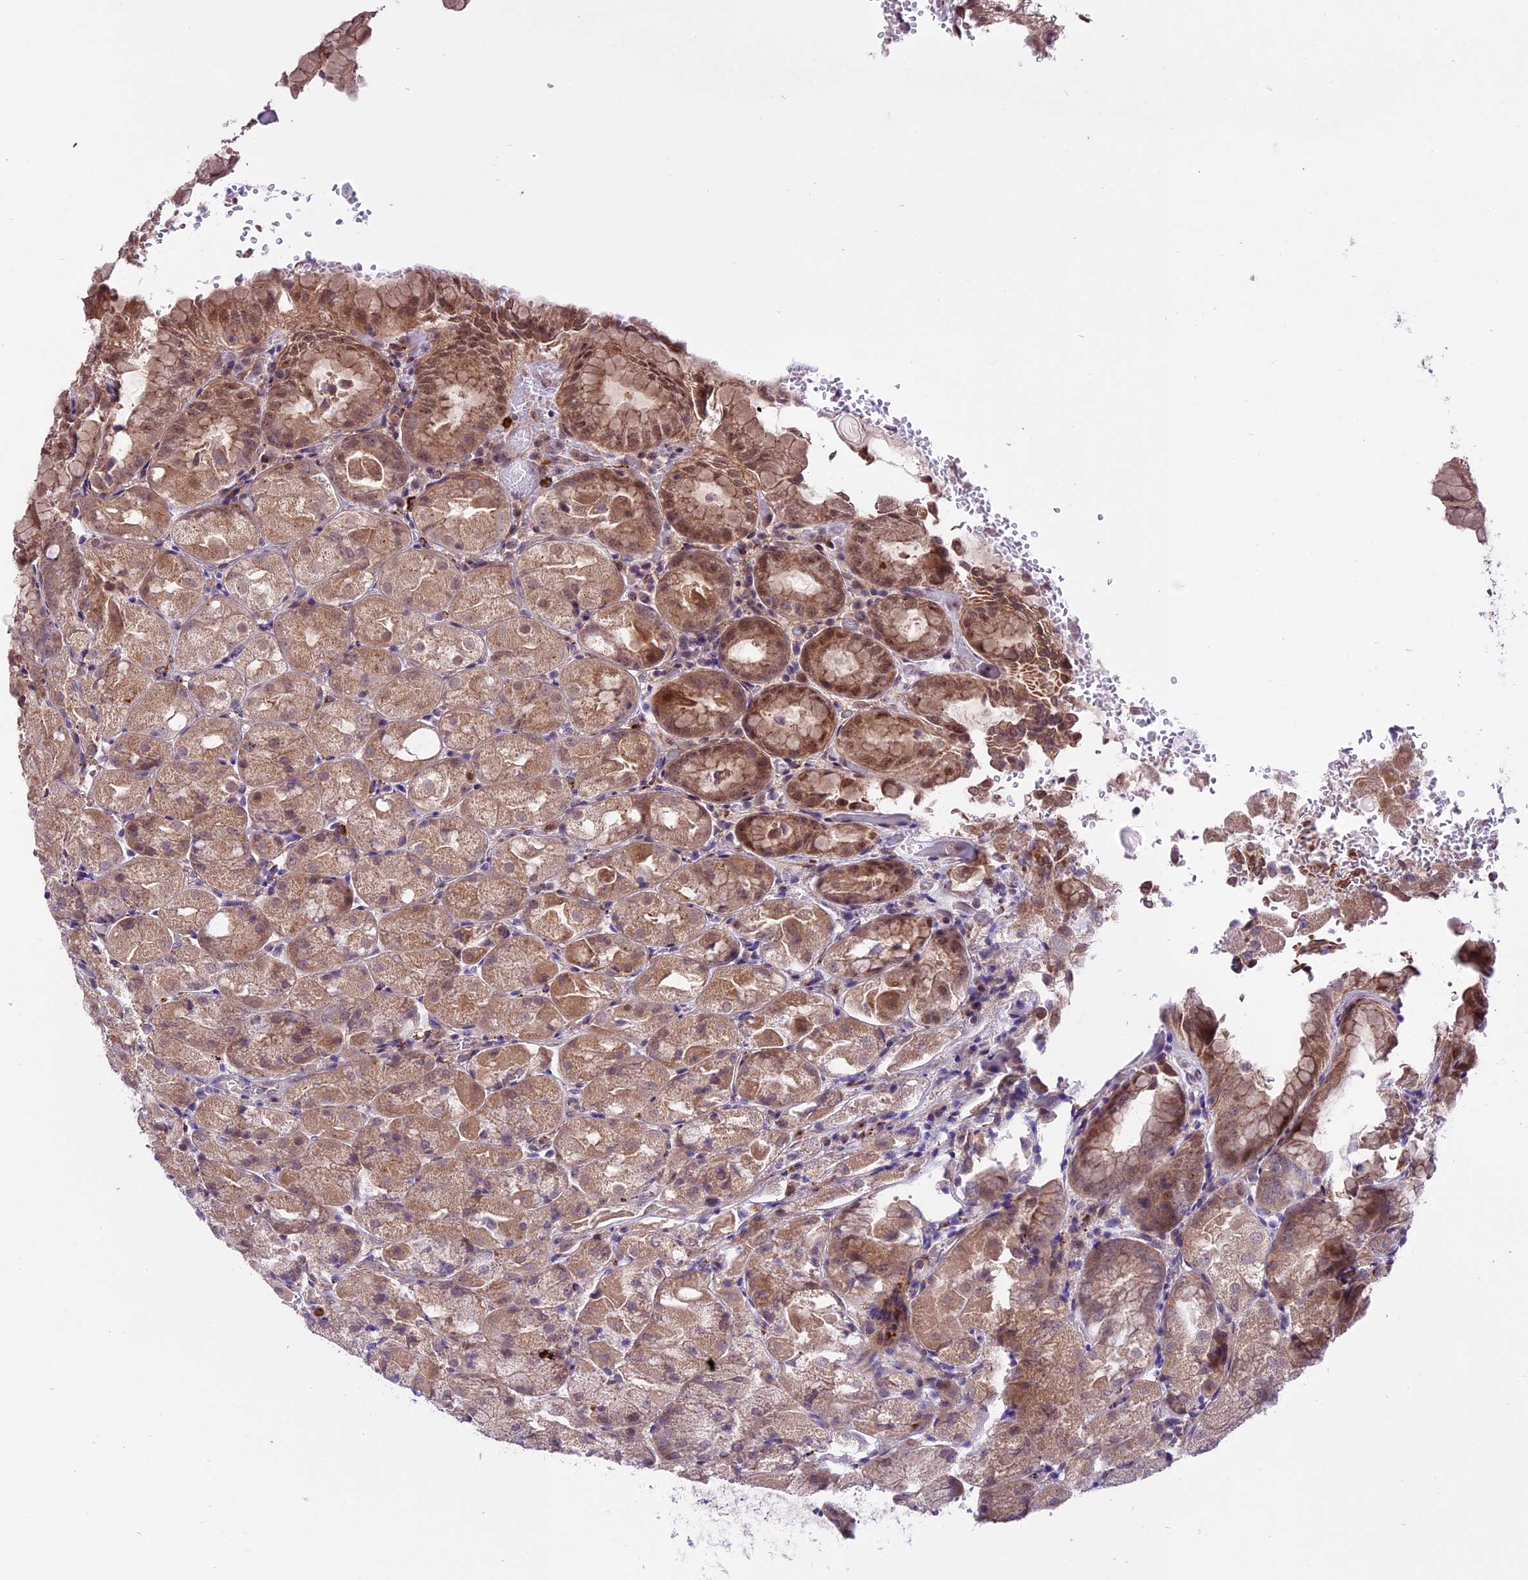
{"staining": {"intensity": "moderate", "quantity": ">75%", "location": "cytoplasmic/membranous,nuclear"}, "tissue": "stomach", "cell_type": "Glandular cells", "image_type": "normal", "snomed": [{"axis": "morphology", "description": "Normal tissue, NOS"}, {"axis": "topography", "description": "Stomach, upper"}, {"axis": "topography", "description": "Stomach, lower"}], "caption": "Immunohistochemistry (IHC) (DAB (3,3'-diaminobenzidine)) staining of normal stomach shows moderate cytoplasmic/membranous,nuclear protein staining in about >75% of glandular cells. (brown staining indicates protein expression, while blue staining denotes nuclei).", "gene": "SPRED1", "patient": {"sex": "male", "age": 62}}